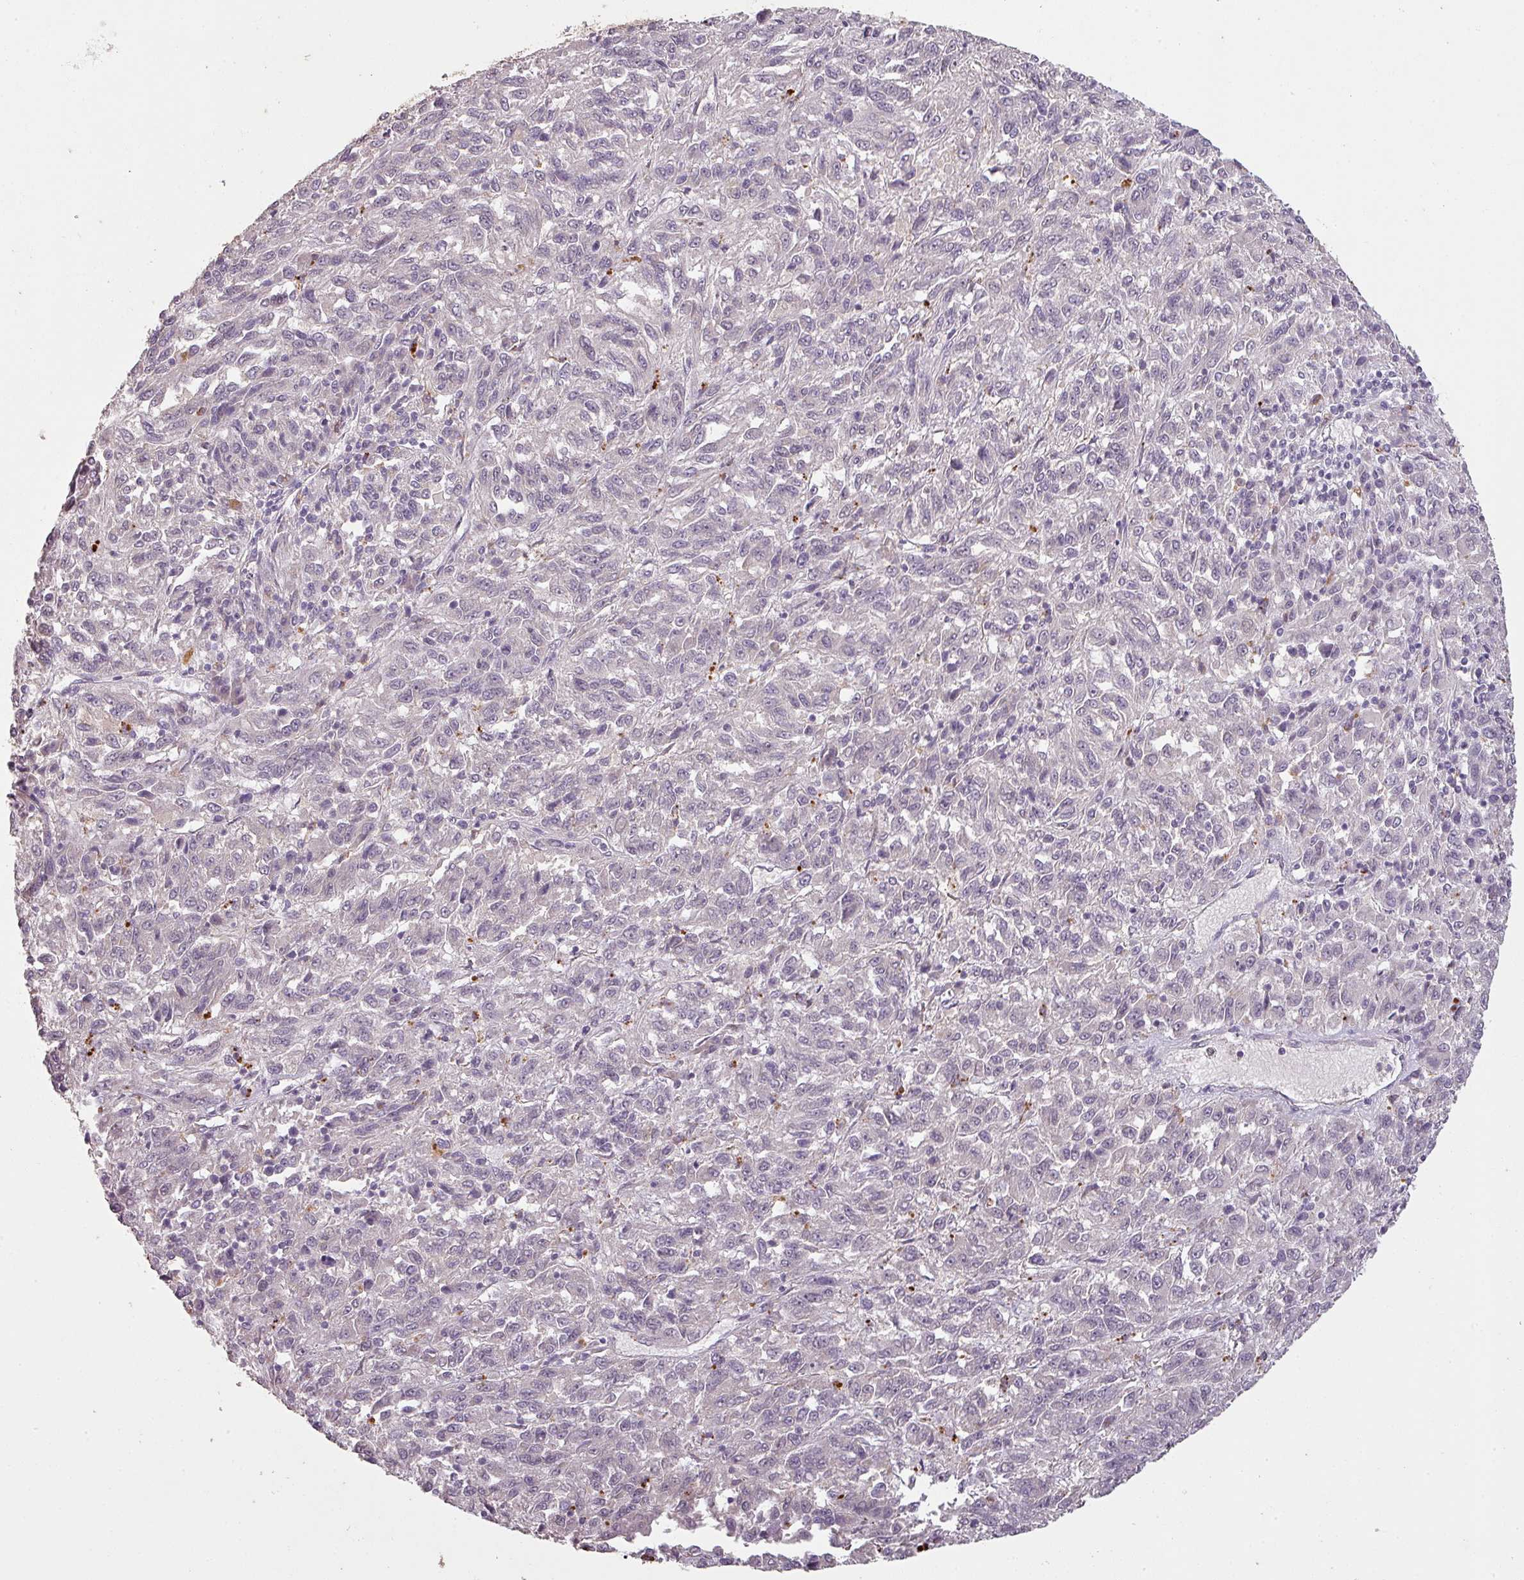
{"staining": {"intensity": "negative", "quantity": "none", "location": "none"}, "tissue": "melanoma", "cell_type": "Tumor cells", "image_type": "cancer", "snomed": [{"axis": "morphology", "description": "Malignant melanoma, Metastatic site"}, {"axis": "topography", "description": "Lung"}], "caption": "Tumor cells are negative for protein expression in human melanoma.", "gene": "LYPLA1", "patient": {"sex": "male", "age": 64}}